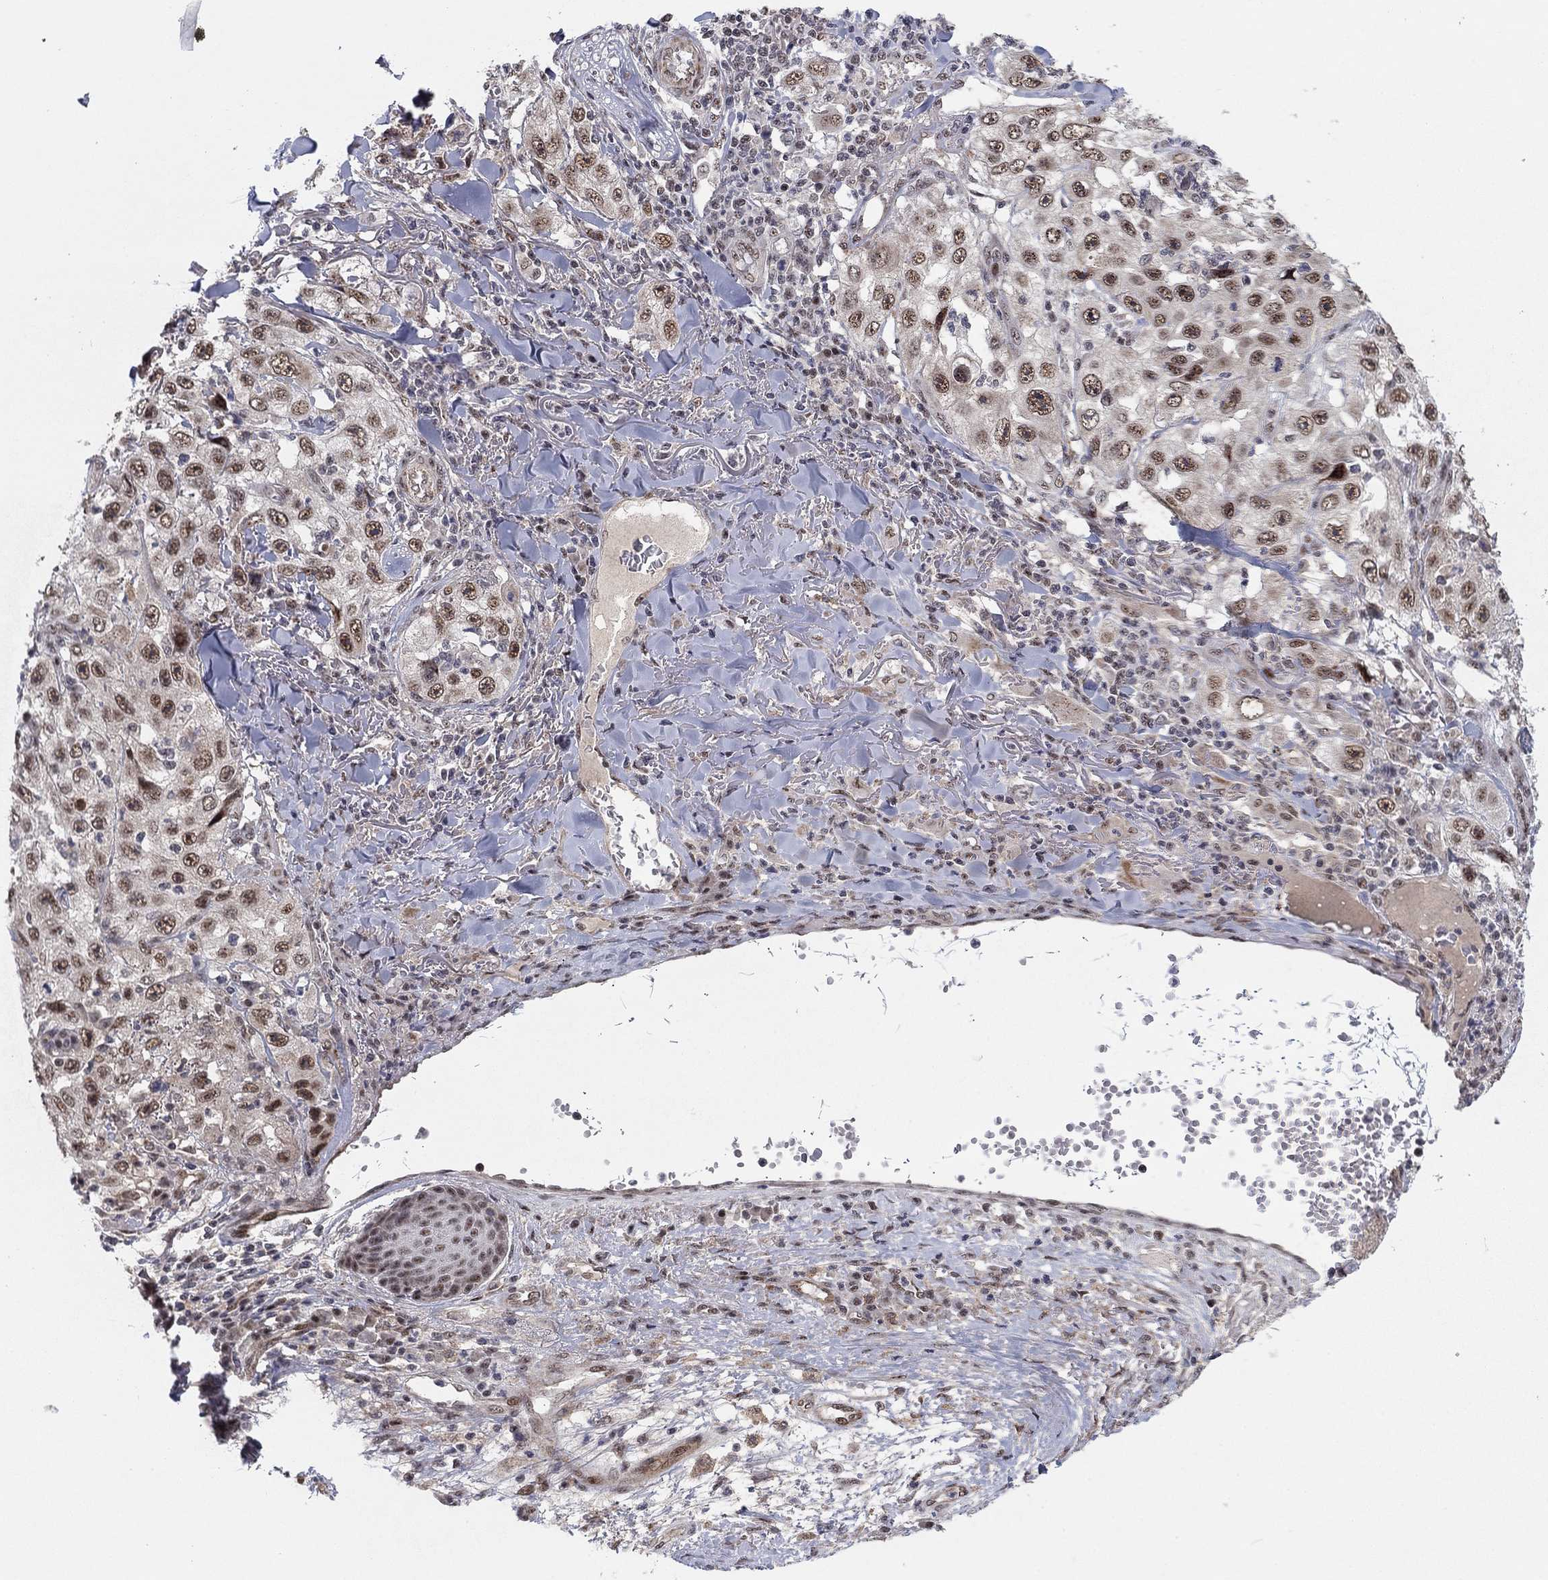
{"staining": {"intensity": "strong", "quantity": ">75%", "location": "nuclear"}, "tissue": "skin cancer", "cell_type": "Tumor cells", "image_type": "cancer", "snomed": [{"axis": "morphology", "description": "Squamous cell carcinoma, NOS"}, {"axis": "topography", "description": "Skin"}], "caption": "High-magnification brightfield microscopy of squamous cell carcinoma (skin) stained with DAB (brown) and counterstained with hematoxylin (blue). tumor cells exhibit strong nuclear positivity is appreciated in about>75% of cells.", "gene": "ZNF395", "patient": {"sex": "male", "age": 82}}